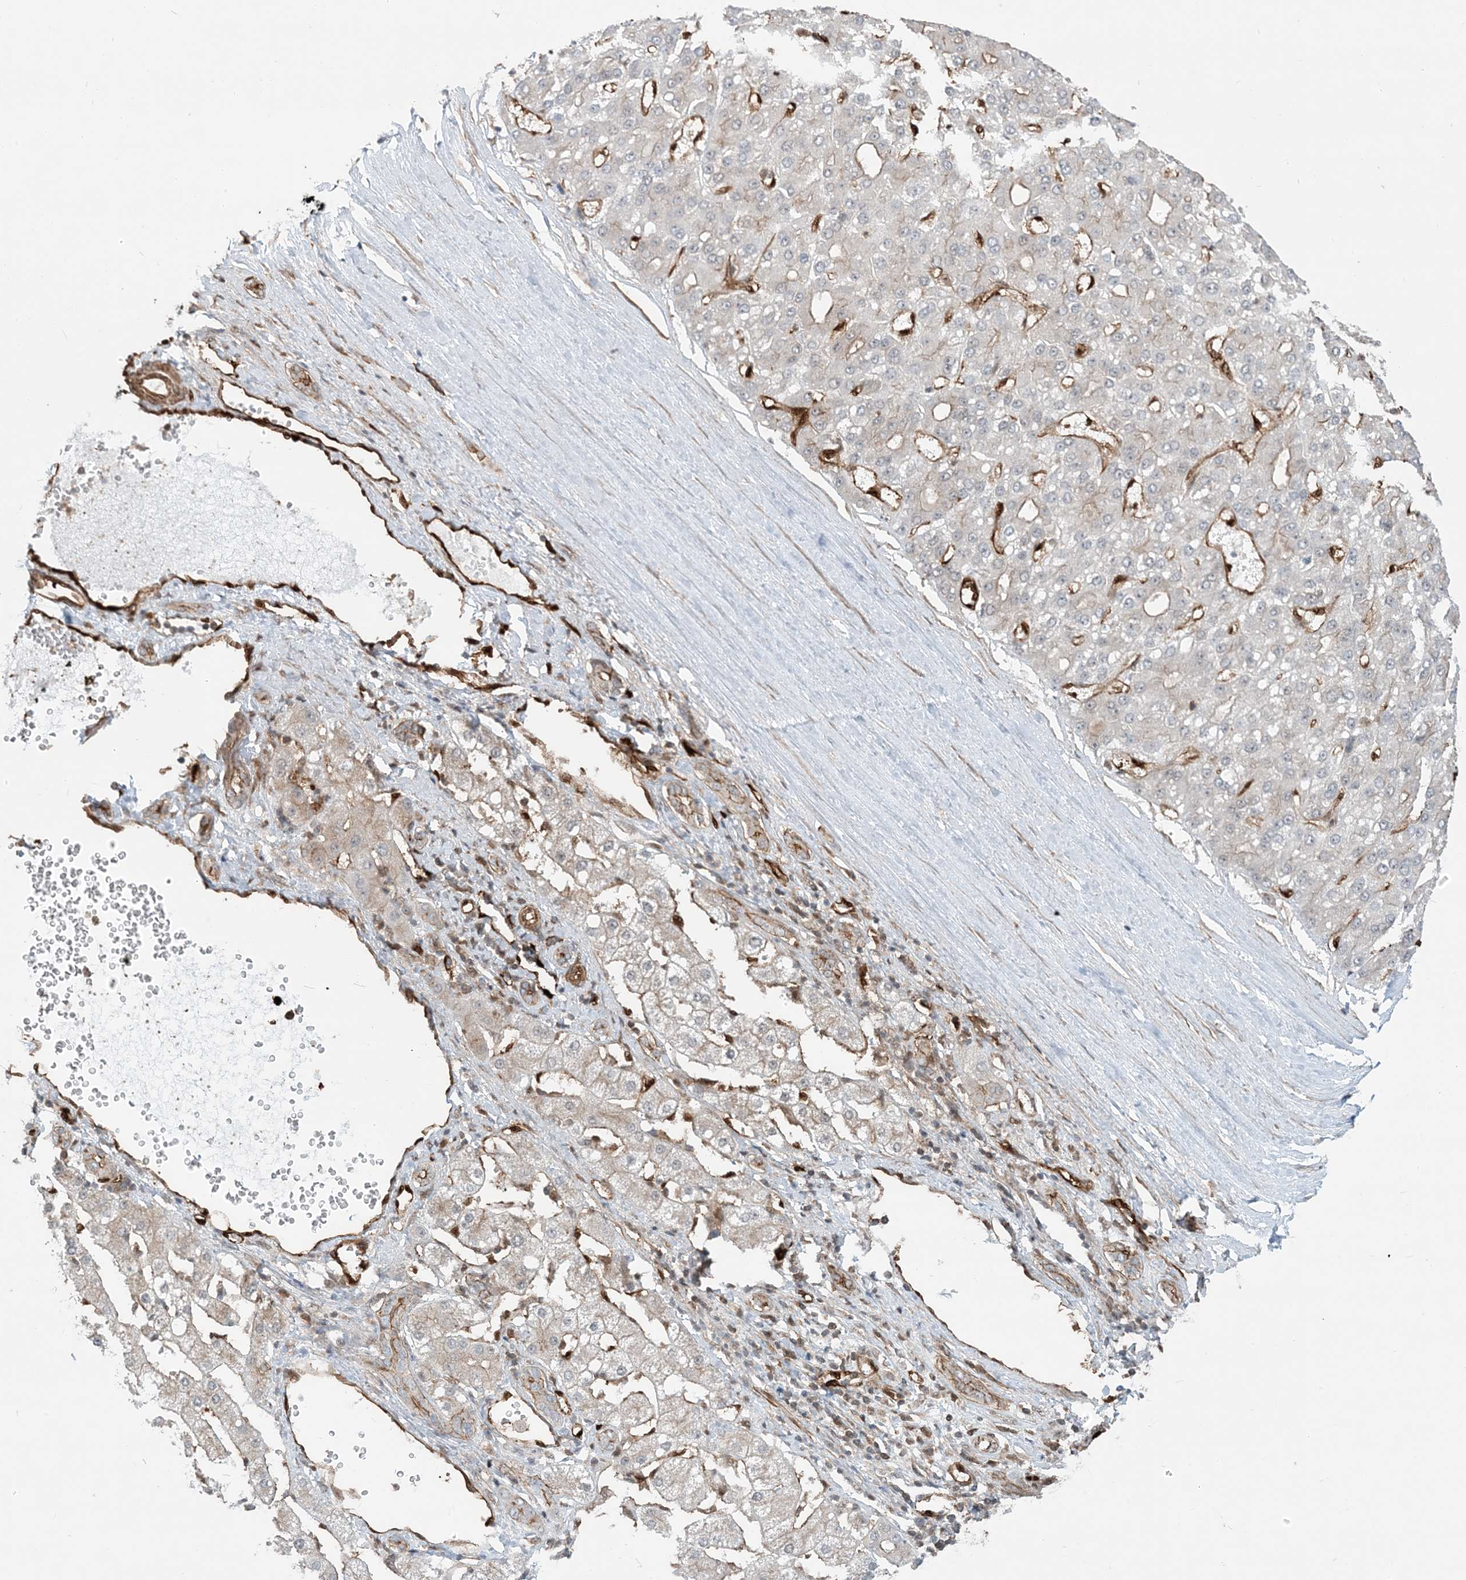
{"staining": {"intensity": "moderate", "quantity": "<25%", "location": "cytoplasmic/membranous"}, "tissue": "liver cancer", "cell_type": "Tumor cells", "image_type": "cancer", "snomed": [{"axis": "morphology", "description": "Carcinoma, Hepatocellular, NOS"}, {"axis": "topography", "description": "Liver"}], "caption": "Immunohistochemical staining of hepatocellular carcinoma (liver) shows low levels of moderate cytoplasmic/membranous protein positivity in about <25% of tumor cells.", "gene": "PPM1F", "patient": {"sex": "male", "age": 67}}